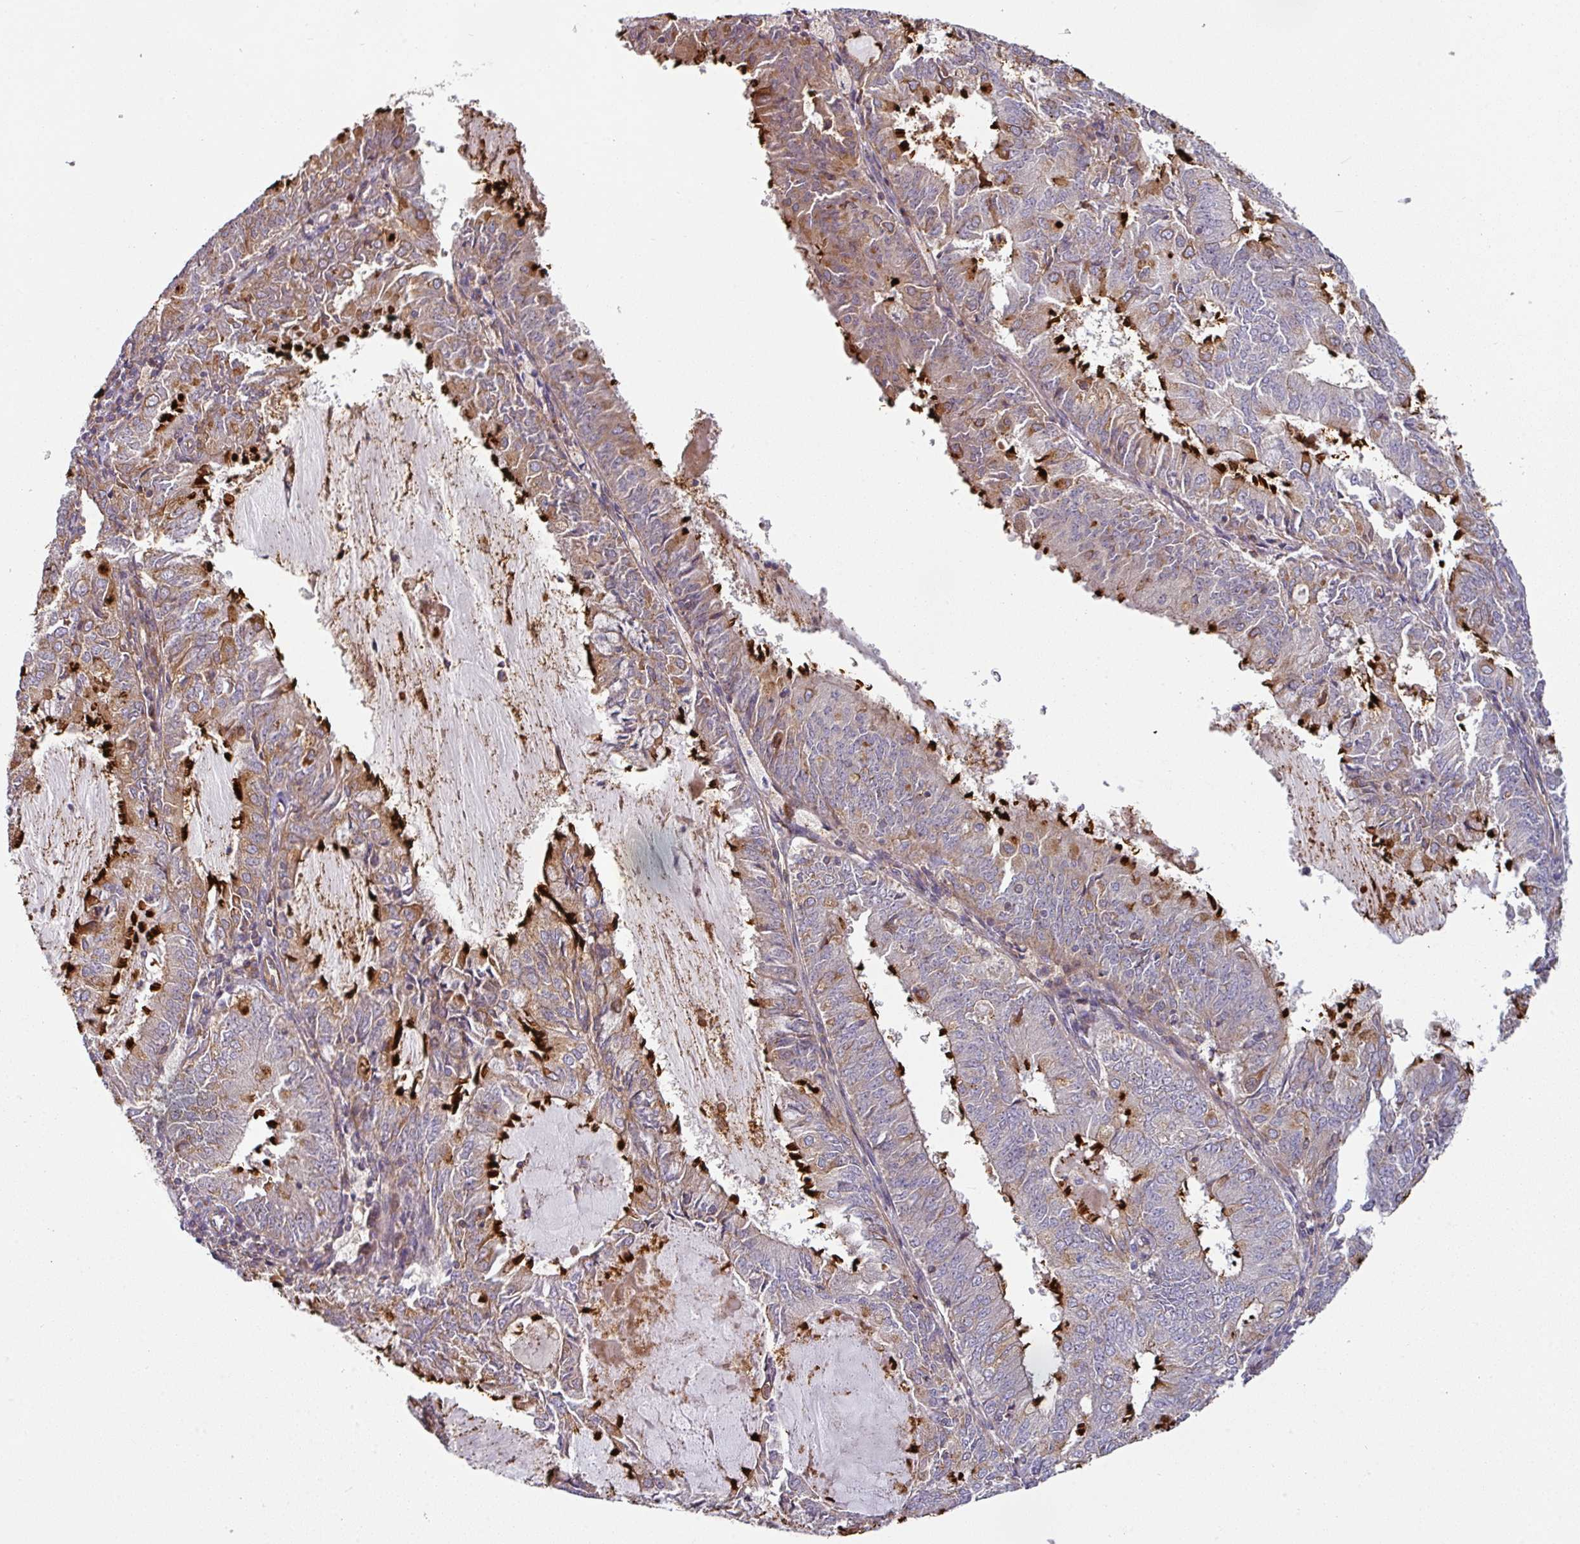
{"staining": {"intensity": "strong", "quantity": "25%-75%", "location": "cytoplasmic/membranous"}, "tissue": "endometrial cancer", "cell_type": "Tumor cells", "image_type": "cancer", "snomed": [{"axis": "morphology", "description": "Adenocarcinoma, NOS"}, {"axis": "topography", "description": "Endometrium"}], "caption": "DAB (3,3'-diaminobenzidine) immunohistochemical staining of adenocarcinoma (endometrial) shows strong cytoplasmic/membranous protein positivity in about 25%-75% of tumor cells.", "gene": "CASP2", "patient": {"sex": "female", "age": 57}}